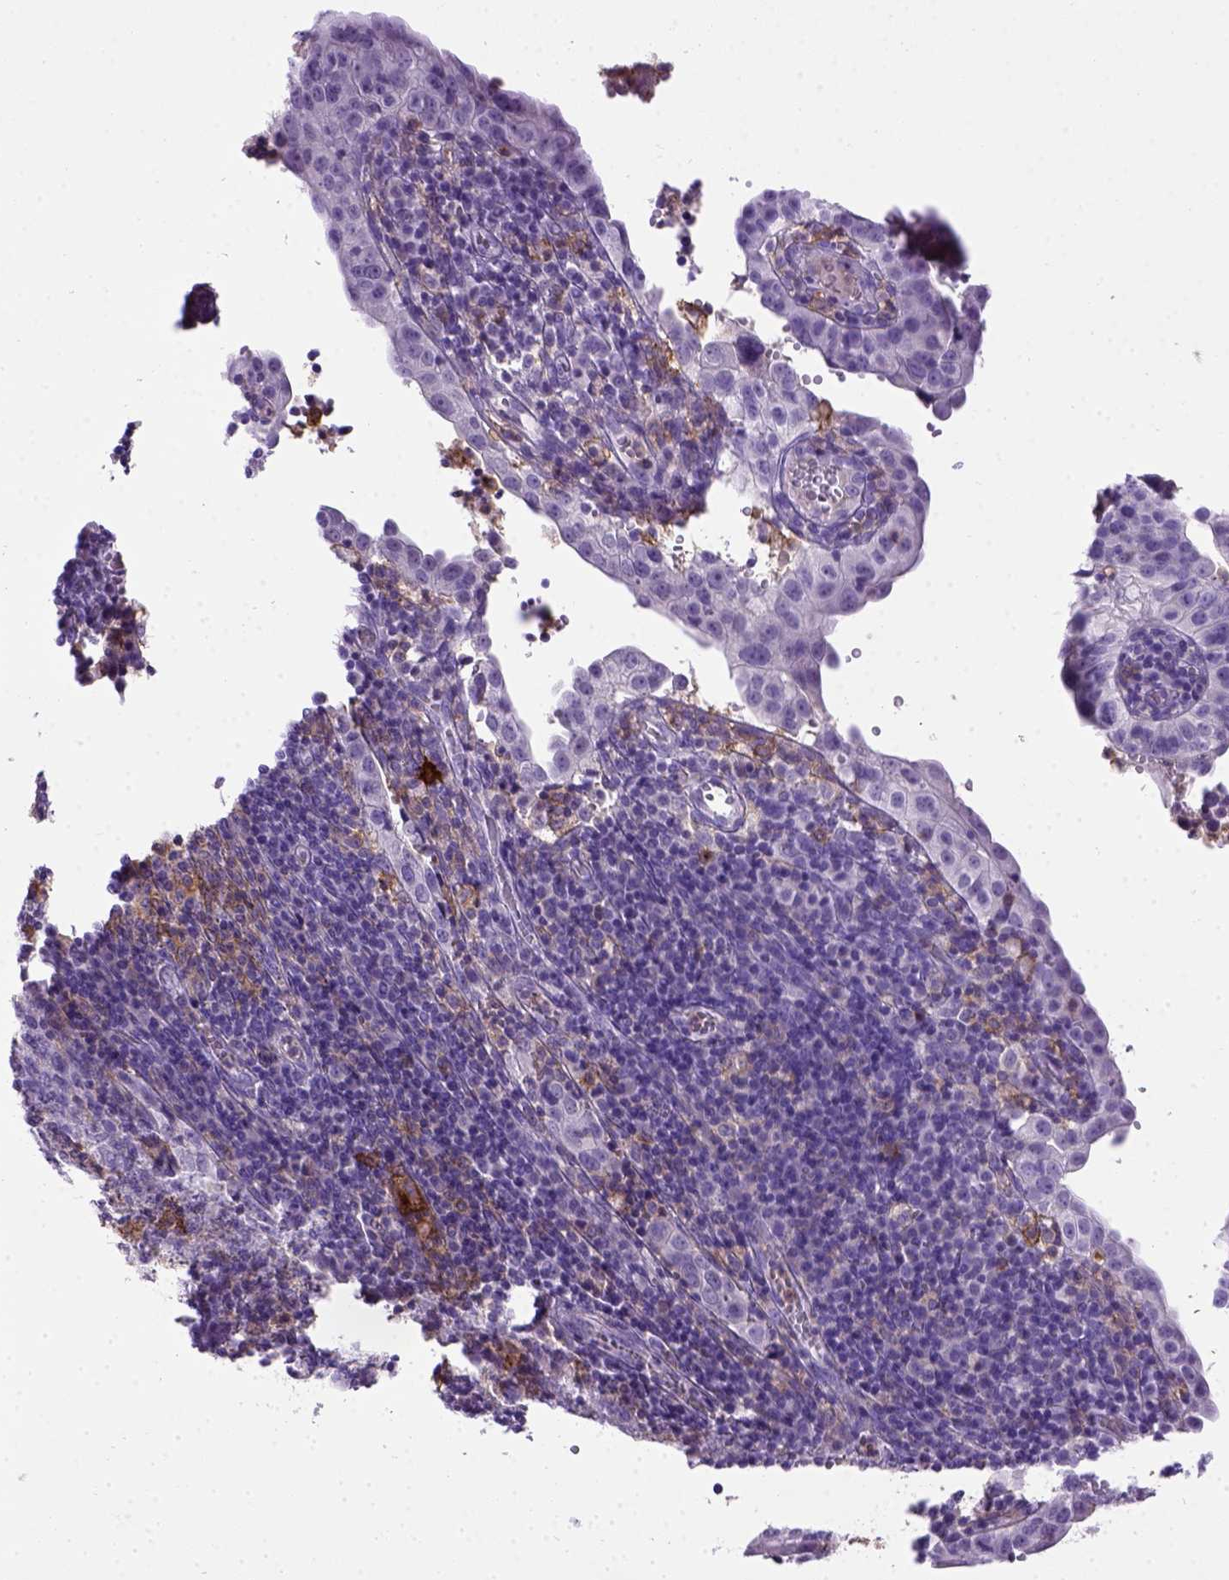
{"staining": {"intensity": "negative", "quantity": "none", "location": "none"}, "tissue": "cervical cancer", "cell_type": "Tumor cells", "image_type": "cancer", "snomed": [{"axis": "morphology", "description": "Squamous cell carcinoma, NOS"}, {"axis": "topography", "description": "Cervix"}], "caption": "A high-resolution image shows immunohistochemistry (IHC) staining of cervical cancer (squamous cell carcinoma), which exhibits no significant positivity in tumor cells.", "gene": "ITGAX", "patient": {"sex": "female", "age": 39}}